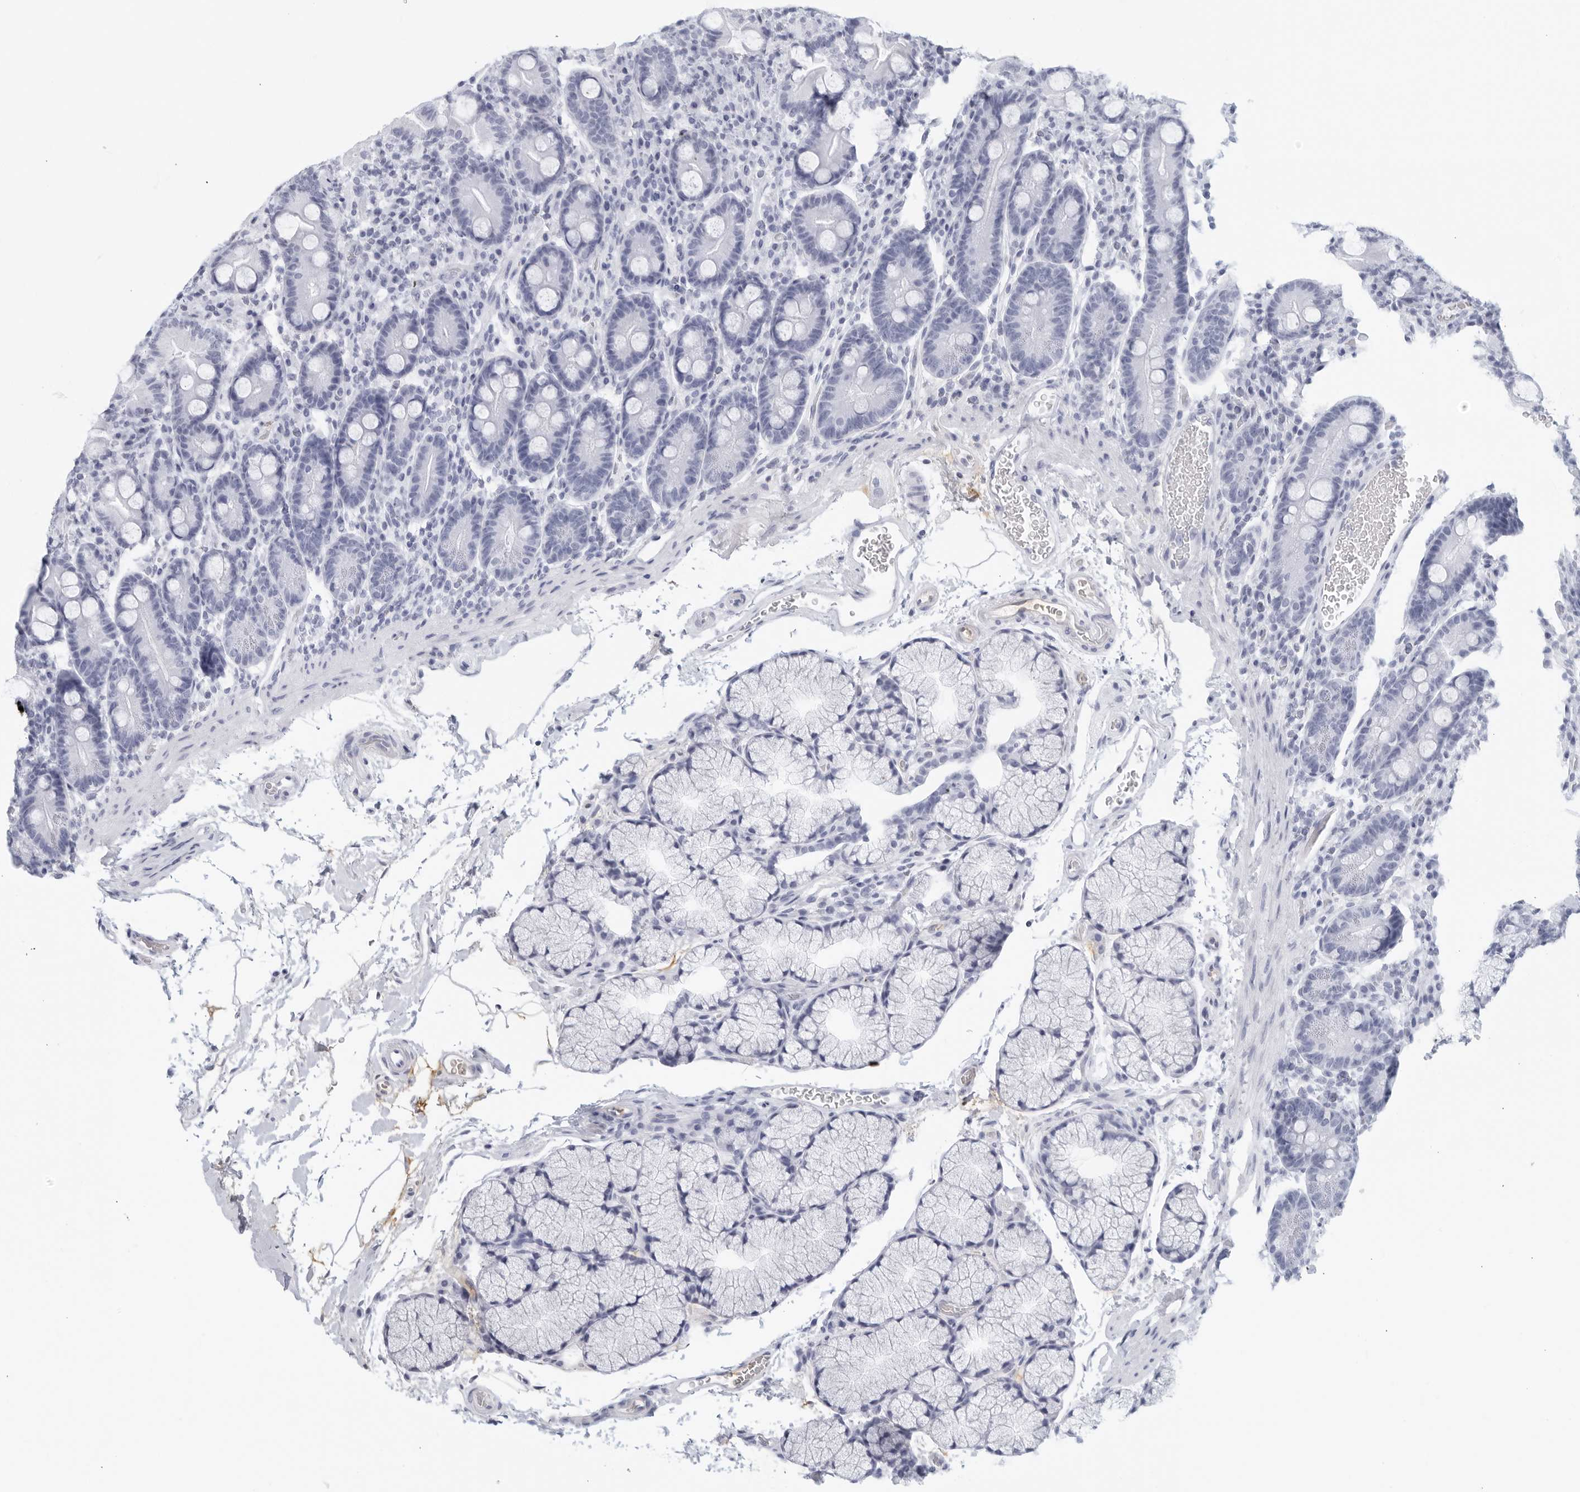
{"staining": {"intensity": "negative", "quantity": "none", "location": "none"}, "tissue": "duodenum", "cell_type": "Glandular cells", "image_type": "normal", "snomed": [{"axis": "morphology", "description": "Normal tissue, NOS"}, {"axis": "topography", "description": "Duodenum"}], "caption": "IHC histopathology image of benign duodenum stained for a protein (brown), which exhibits no positivity in glandular cells. Brightfield microscopy of immunohistochemistry (IHC) stained with DAB (3,3'-diaminobenzidine) (brown) and hematoxylin (blue), captured at high magnification.", "gene": "FGG", "patient": {"sex": "male", "age": 35}}